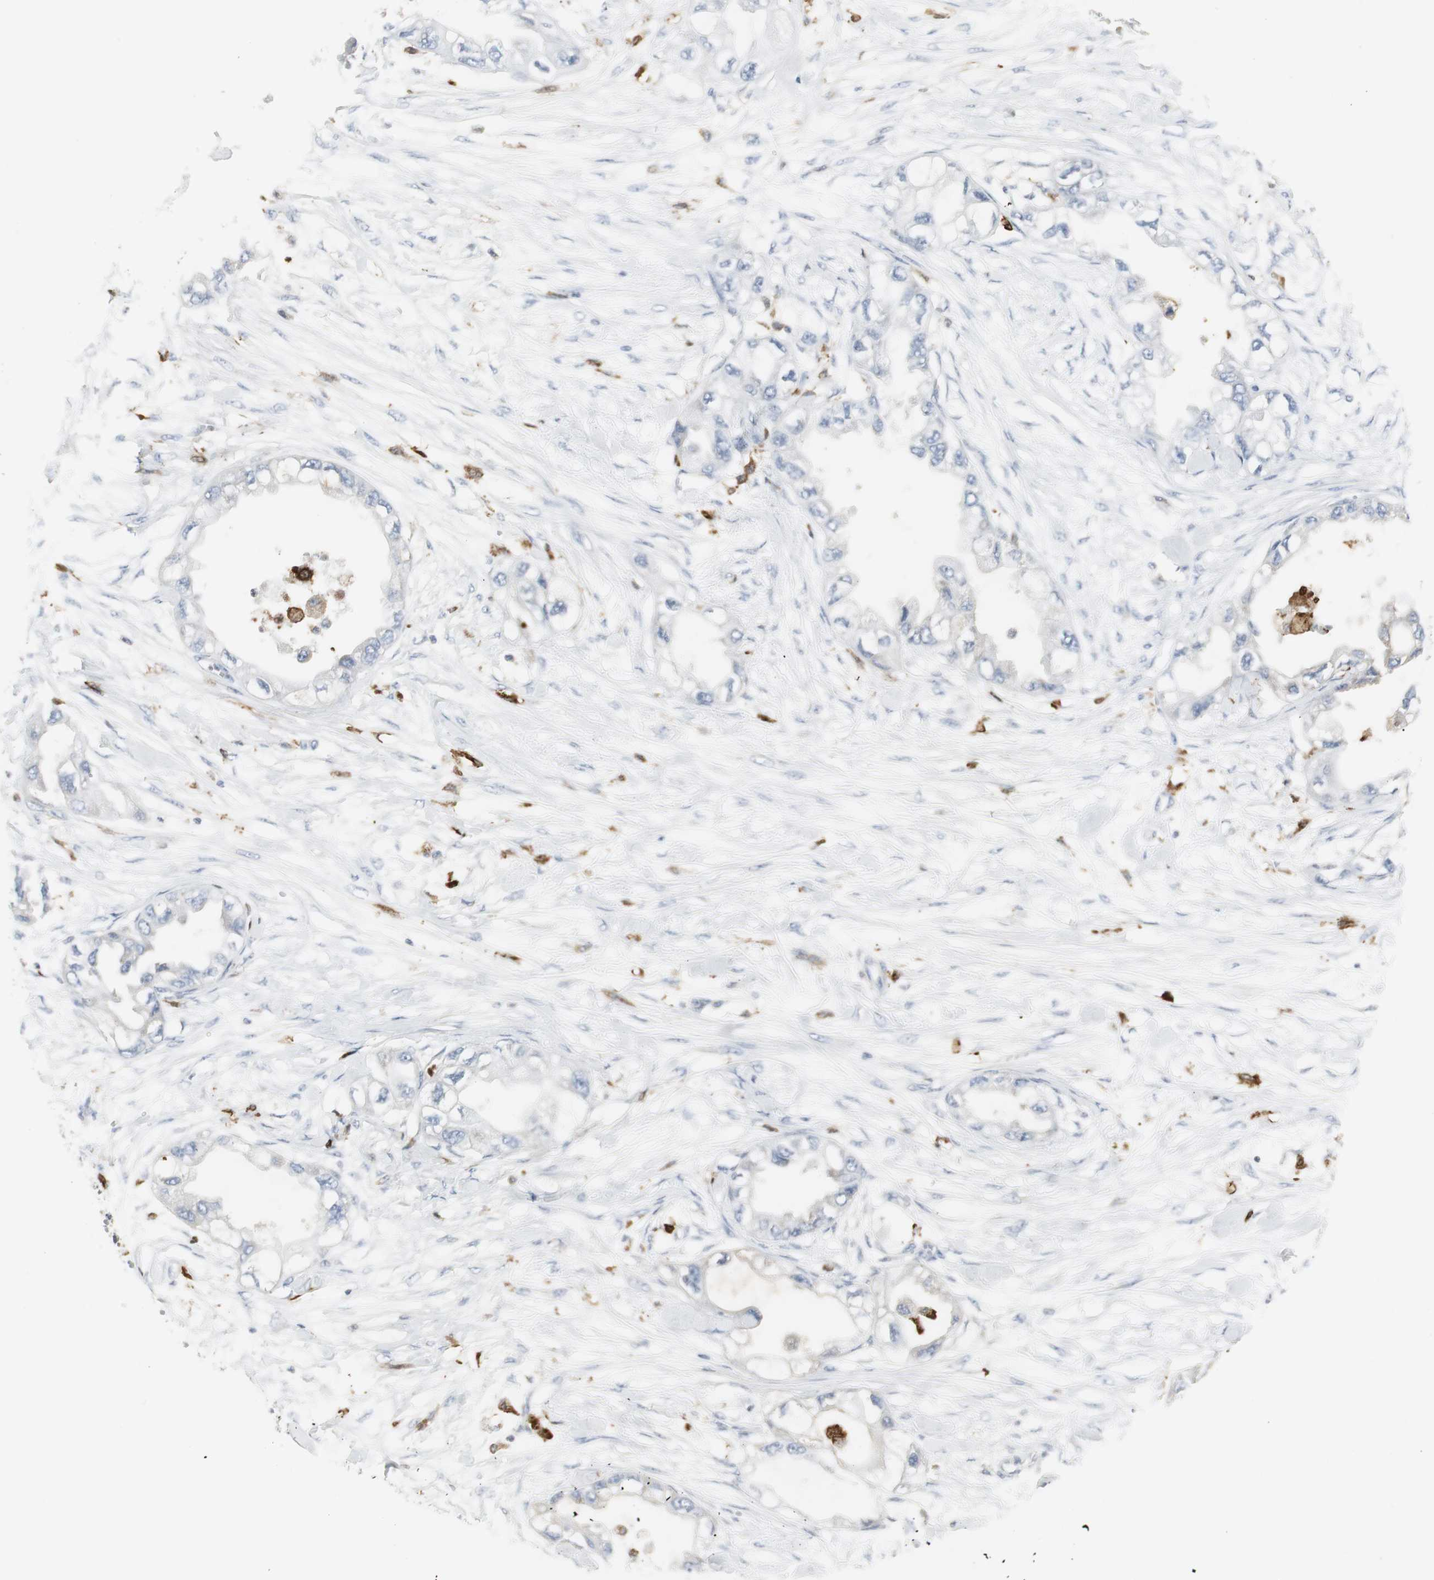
{"staining": {"intensity": "negative", "quantity": "none", "location": "none"}, "tissue": "endometrial cancer", "cell_type": "Tumor cells", "image_type": "cancer", "snomed": [{"axis": "morphology", "description": "Adenocarcinoma, NOS"}, {"axis": "topography", "description": "Endometrium"}], "caption": "Immunohistochemical staining of adenocarcinoma (endometrial) exhibits no significant staining in tumor cells. (DAB immunohistochemistry (IHC) visualized using brightfield microscopy, high magnification).", "gene": "PI15", "patient": {"sex": "female", "age": 67}}